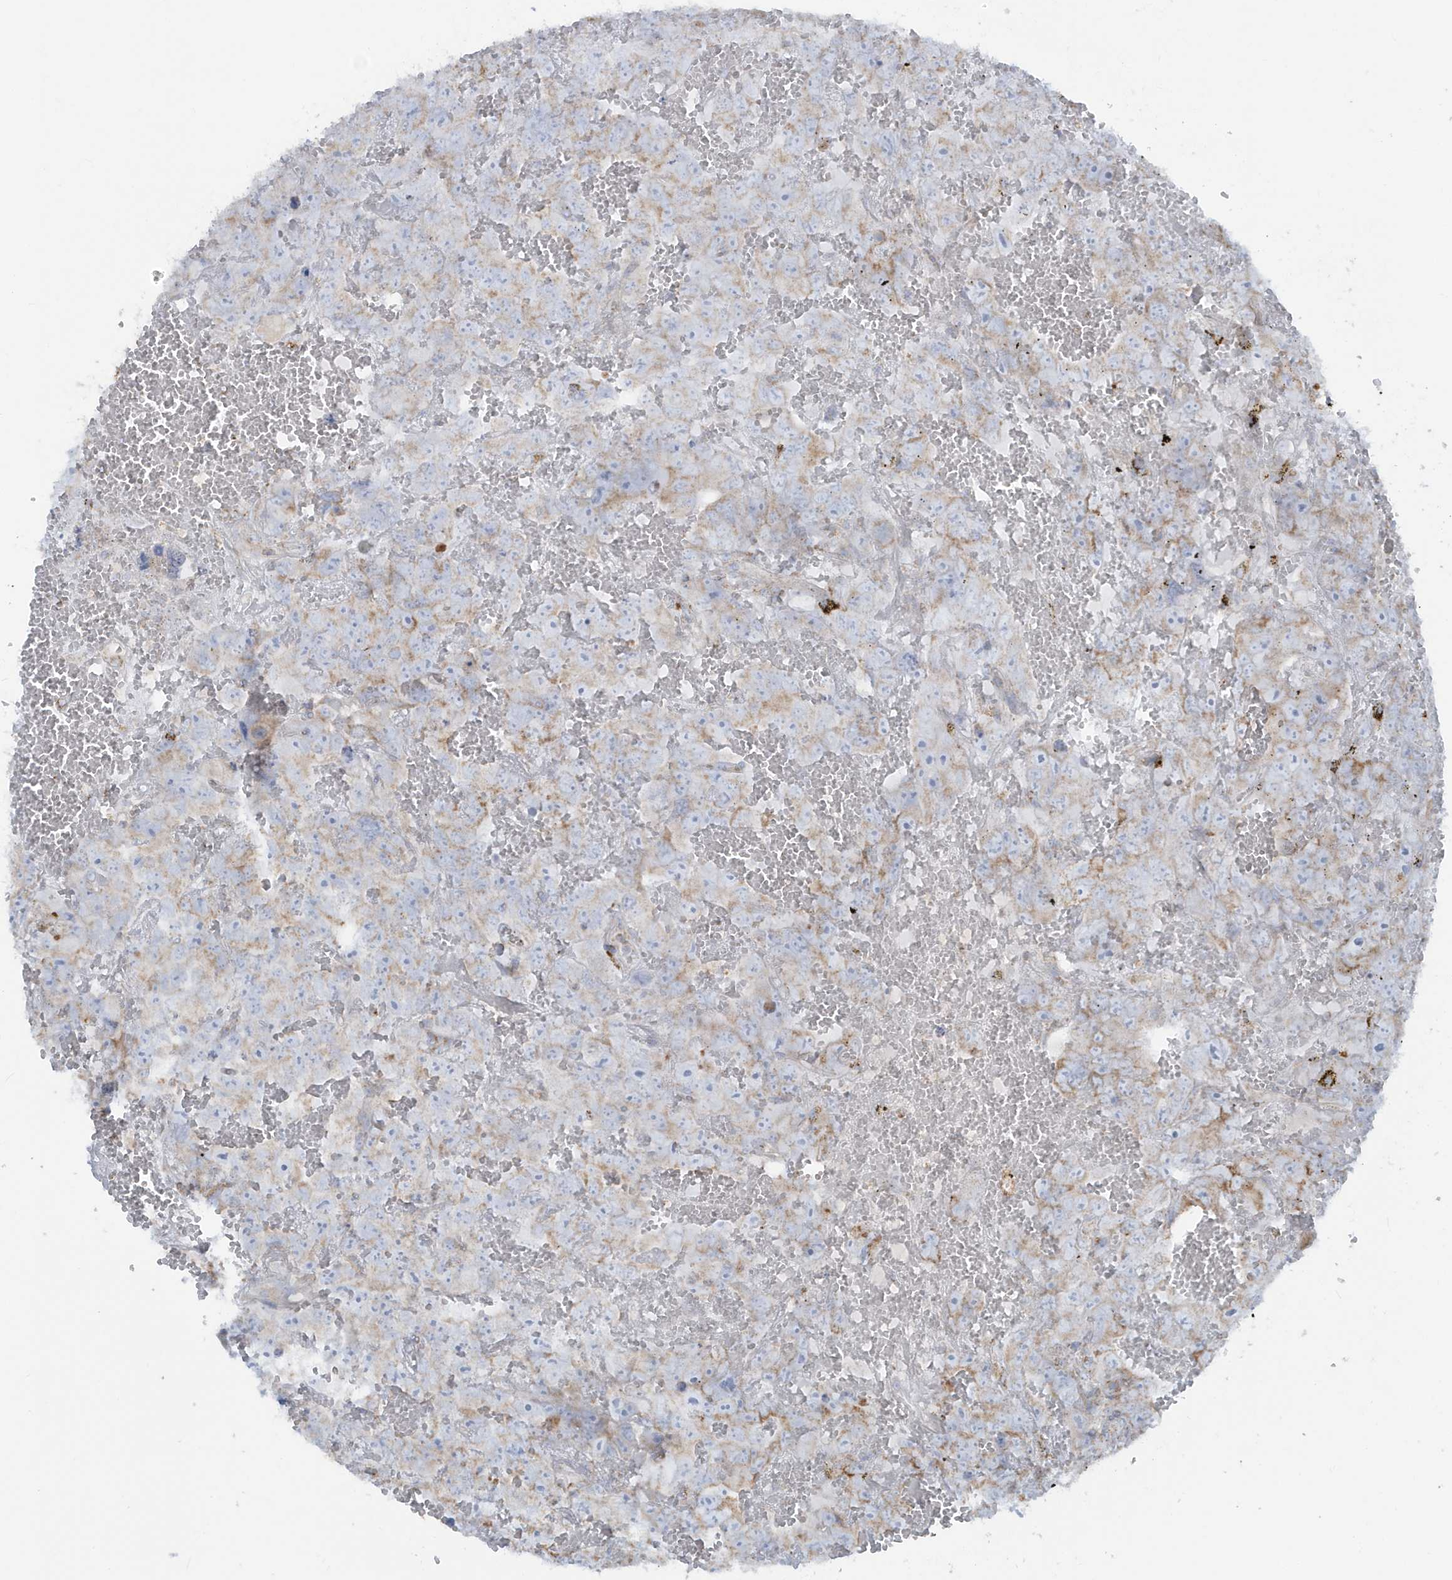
{"staining": {"intensity": "weak", "quantity": "25%-75%", "location": "cytoplasmic/membranous"}, "tissue": "testis cancer", "cell_type": "Tumor cells", "image_type": "cancer", "snomed": [{"axis": "morphology", "description": "Carcinoma, Embryonal, NOS"}, {"axis": "topography", "description": "Testis"}], "caption": "Protein expression analysis of embryonal carcinoma (testis) exhibits weak cytoplasmic/membranous expression in approximately 25%-75% of tumor cells. The staining was performed using DAB (3,3'-diaminobenzidine) to visualize the protein expression in brown, while the nuclei were stained in blue with hematoxylin (Magnification: 20x).", "gene": "RAB11FIP3", "patient": {"sex": "male", "age": 45}}